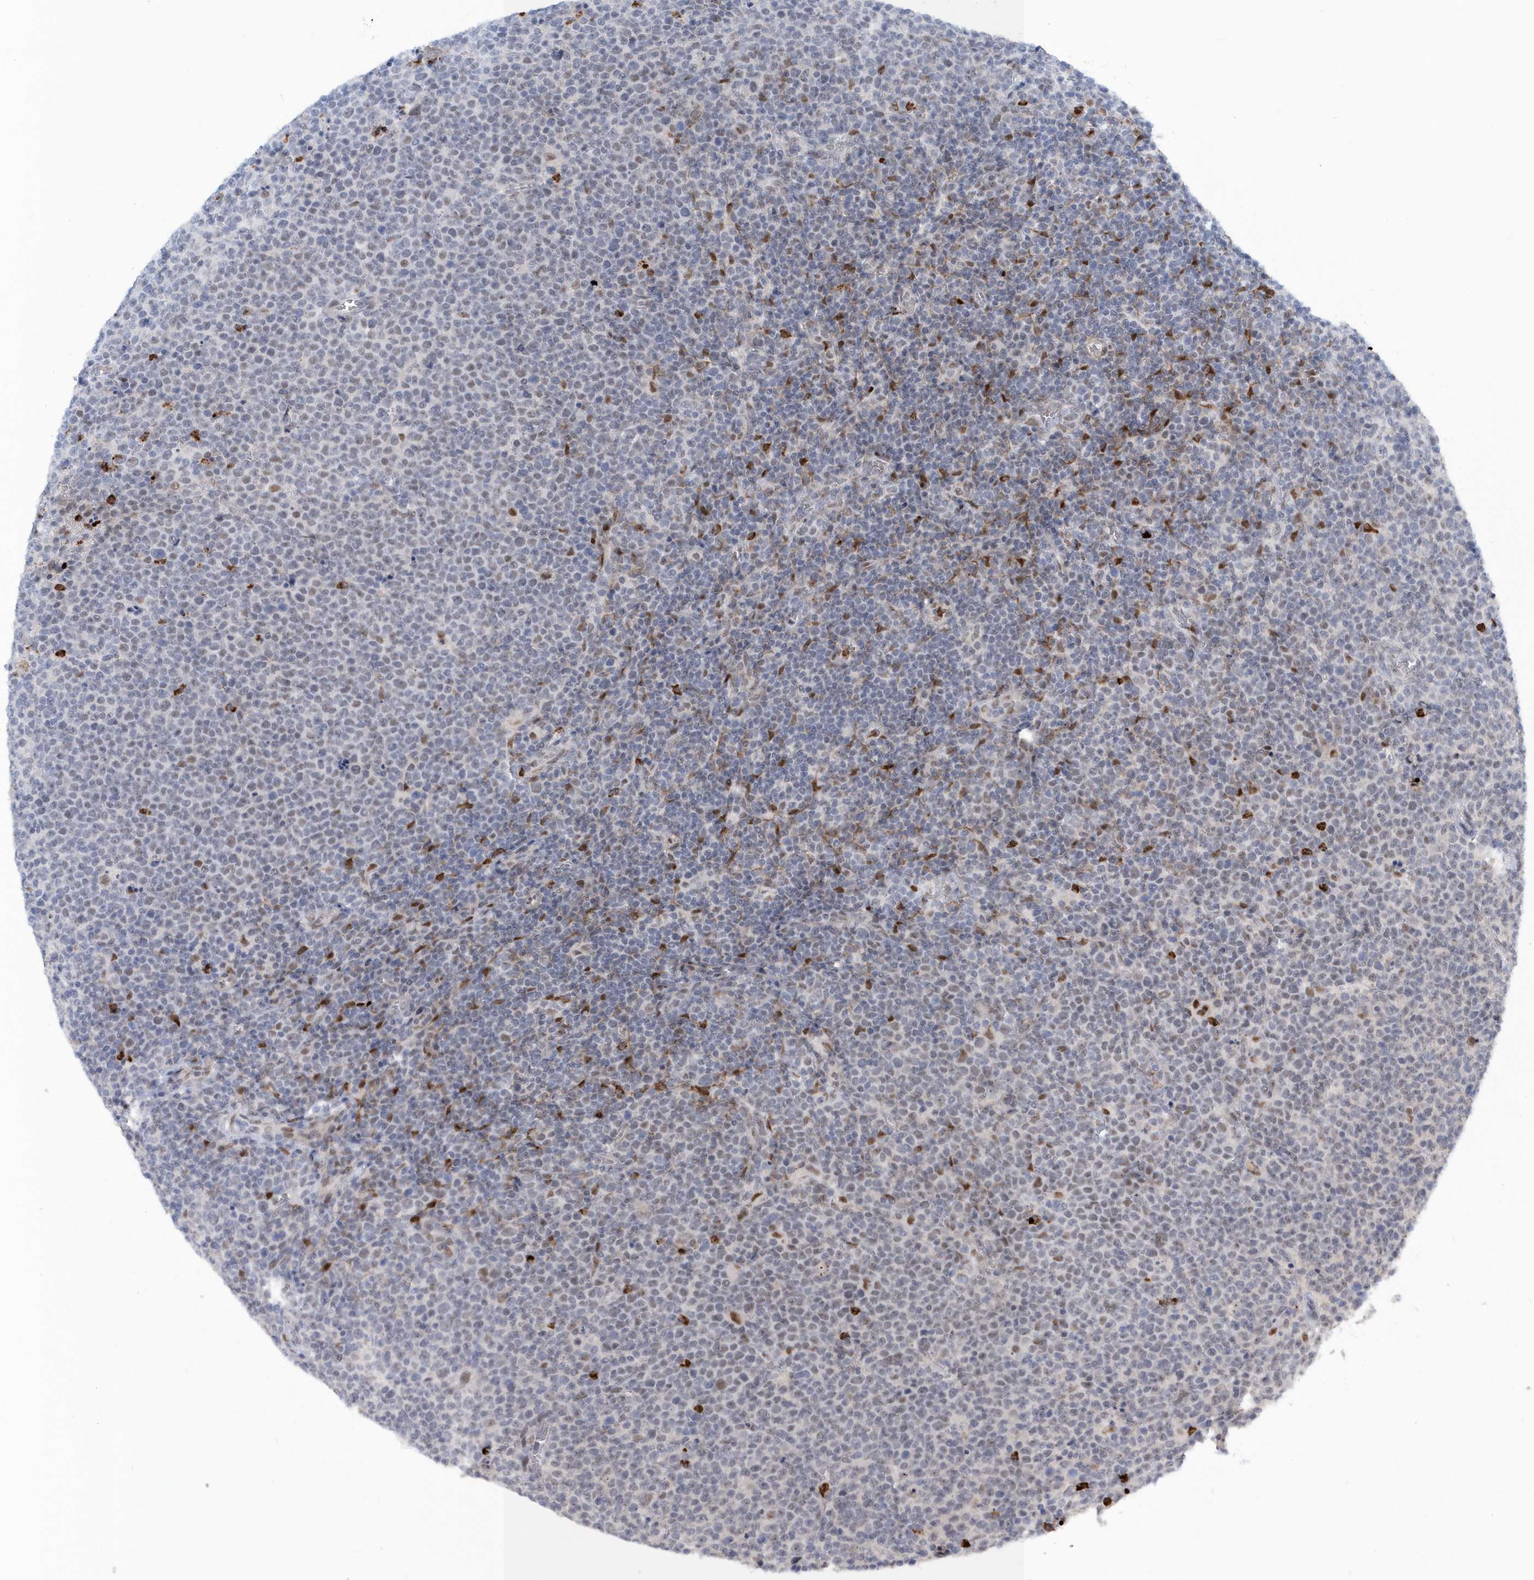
{"staining": {"intensity": "negative", "quantity": "none", "location": "none"}, "tissue": "lymphoma", "cell_type": "Tumor cells", "image_type": "cancer", "snomed": [{"axis": "morphology", "description": "Malignant lymphoma, non-Hodgkin's type, High grade"}, {"axis": "topography", "description": "Lymph node"}], "caption": "An image of human lymphoma is negative for staining in tumor cells. (Stains: DAB (3,3'-diaminobenzidine) immunohistochemistry (IHC) with hematoxylin counter stain, Microscopy: brightfield microscopy at high magnification).", "gene": "ASCL4", "patient": {"sex": "male", "age": 61}}